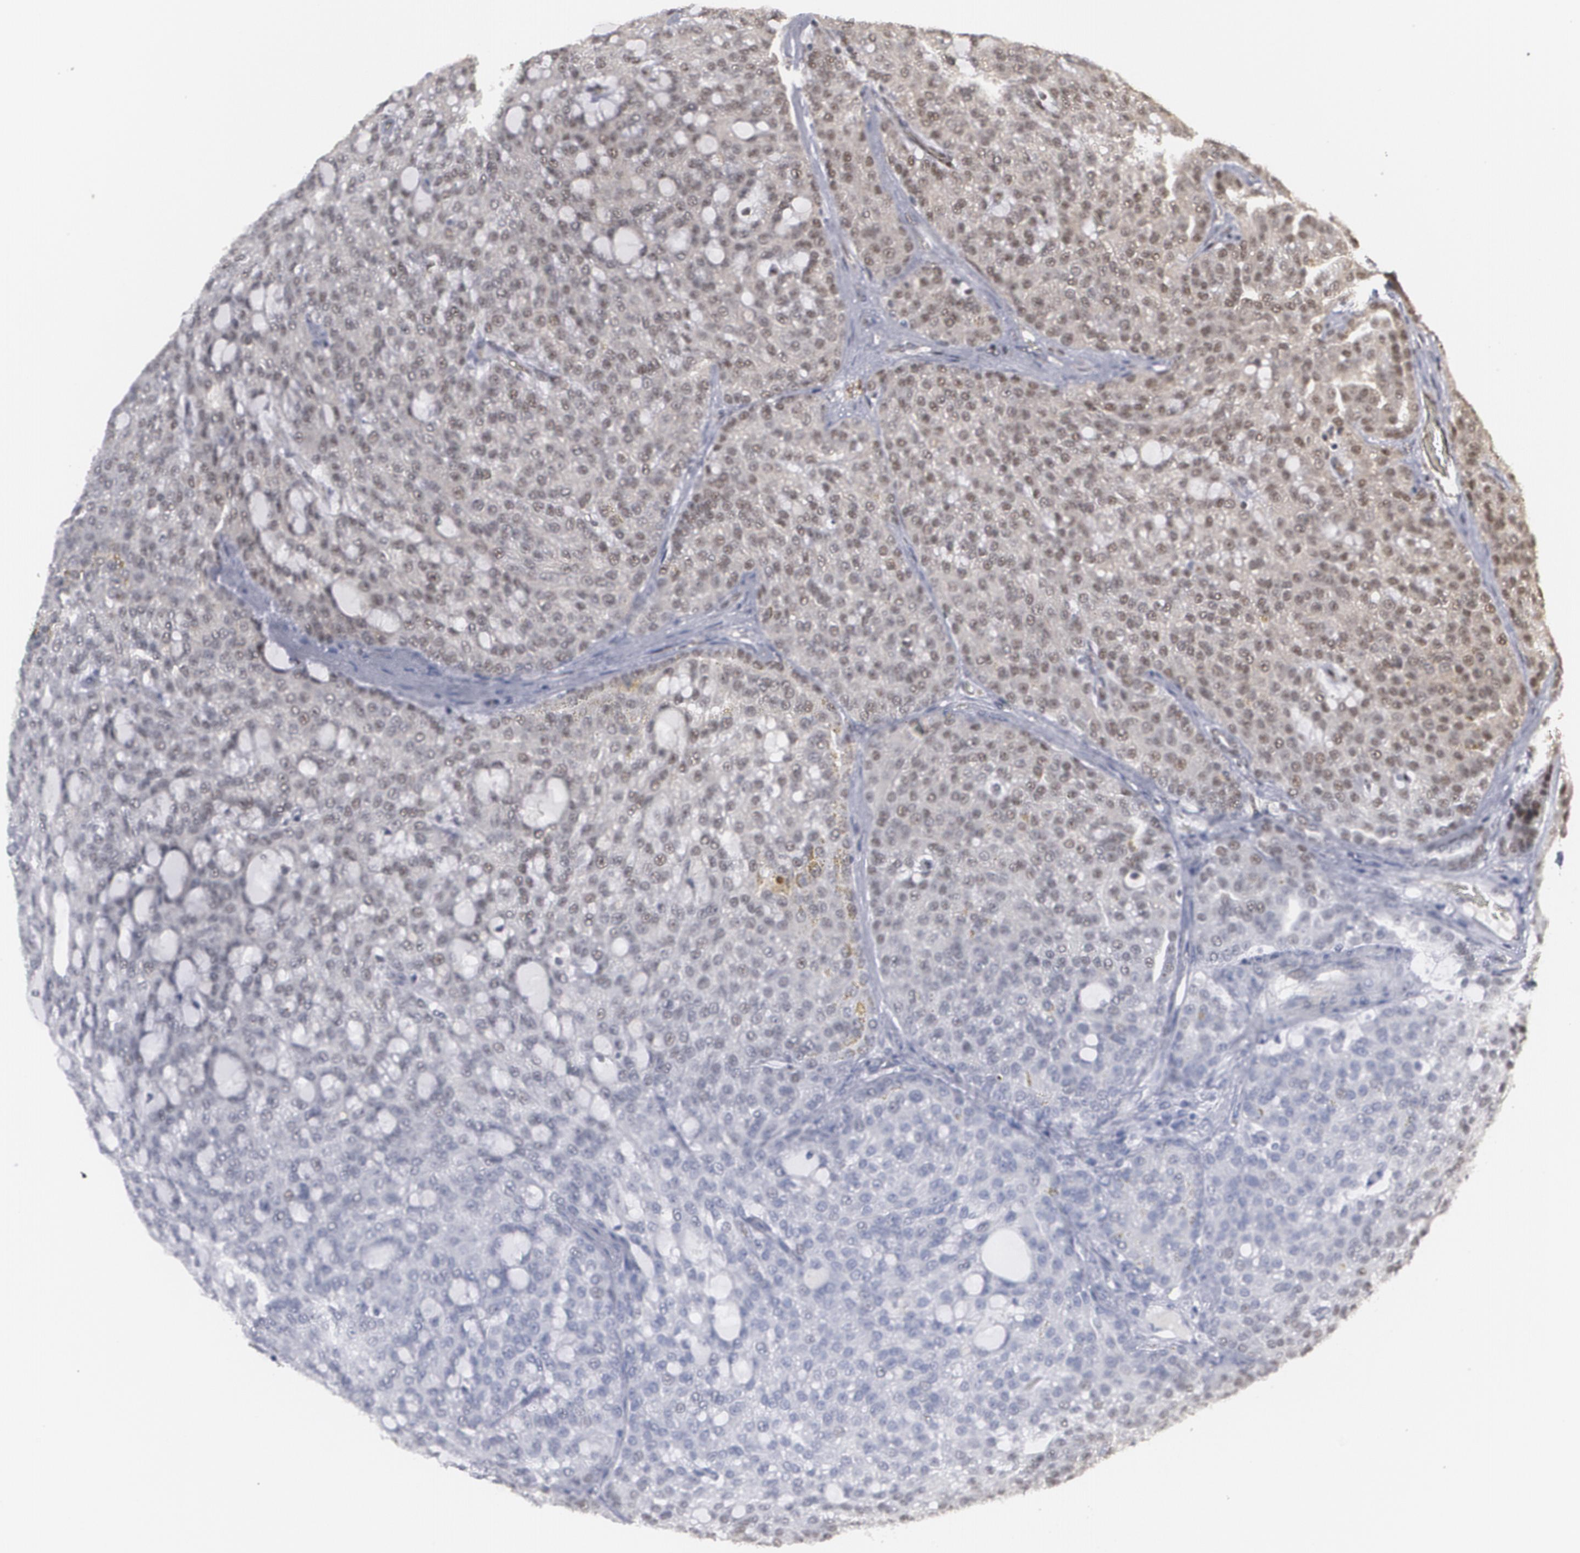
{"staining": {"intensity": "weak", "quantity": ">75%", "location": "nuclear"}, "tissue": "renal cancer", "cell_type": "Tumor cells", "image_type": "cancer", "snomed": [{"axis": "morphology", "description": "Adenocarcinoma, NOS"}, {"axis": "topography", "description": "Kidney"}], "caption": "Immunohistochemical staining of renal cancer (adenocarcinoma) reveals weak nuclear protein expression in approximately >75% of tumor cells.", "gene": "INTS6", "patient": {"sex": "male", "age": 63}}